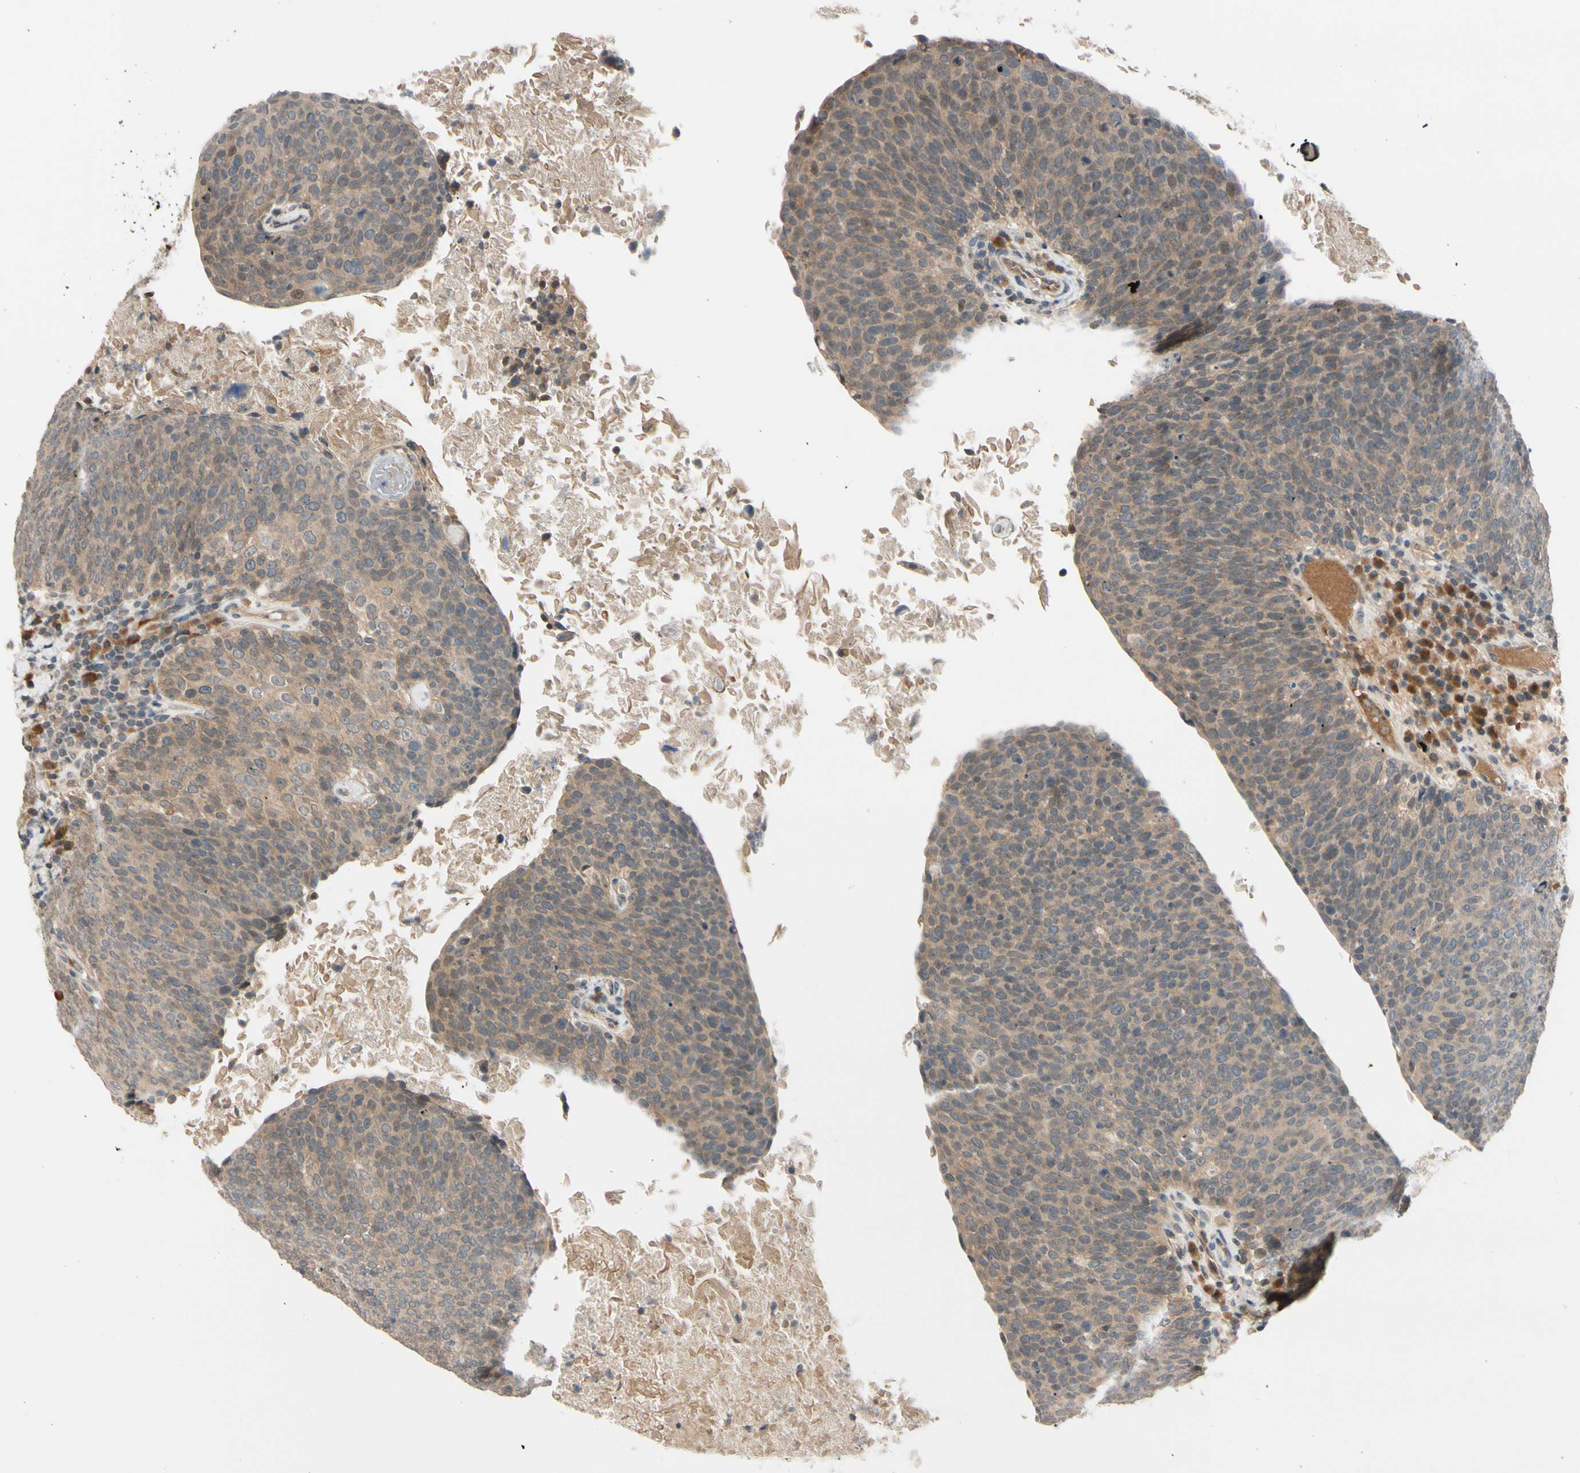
{"staining": {"intensity": "weak", "quantity": ">75%", "location": "cytoplasmic/membranous"}, "tissue": "head and neck cancer", "cell_type": "Tumor cells", "image_type": "cancer", "snomed": [{"axis": "morphology", "description": "Squamous cell carcinoma, NOS"}, {"axis": "morphology", "description": "Squamous cell carcinoma, metastatic, NOS"}, {"axis": "topography", "description": "Lymph node"}, {"axis": "topography", "description": "Head-Neck"}], "caption": "A brown stain shows weak cytoplasmic/membranous expression of a protein in human head and neck cancer tumor cells. The protein of interest is shown in brown color, while the nuclei are stained blue.", "gene": "FGF10", "patient": {"sex": "male", "age": 62}}